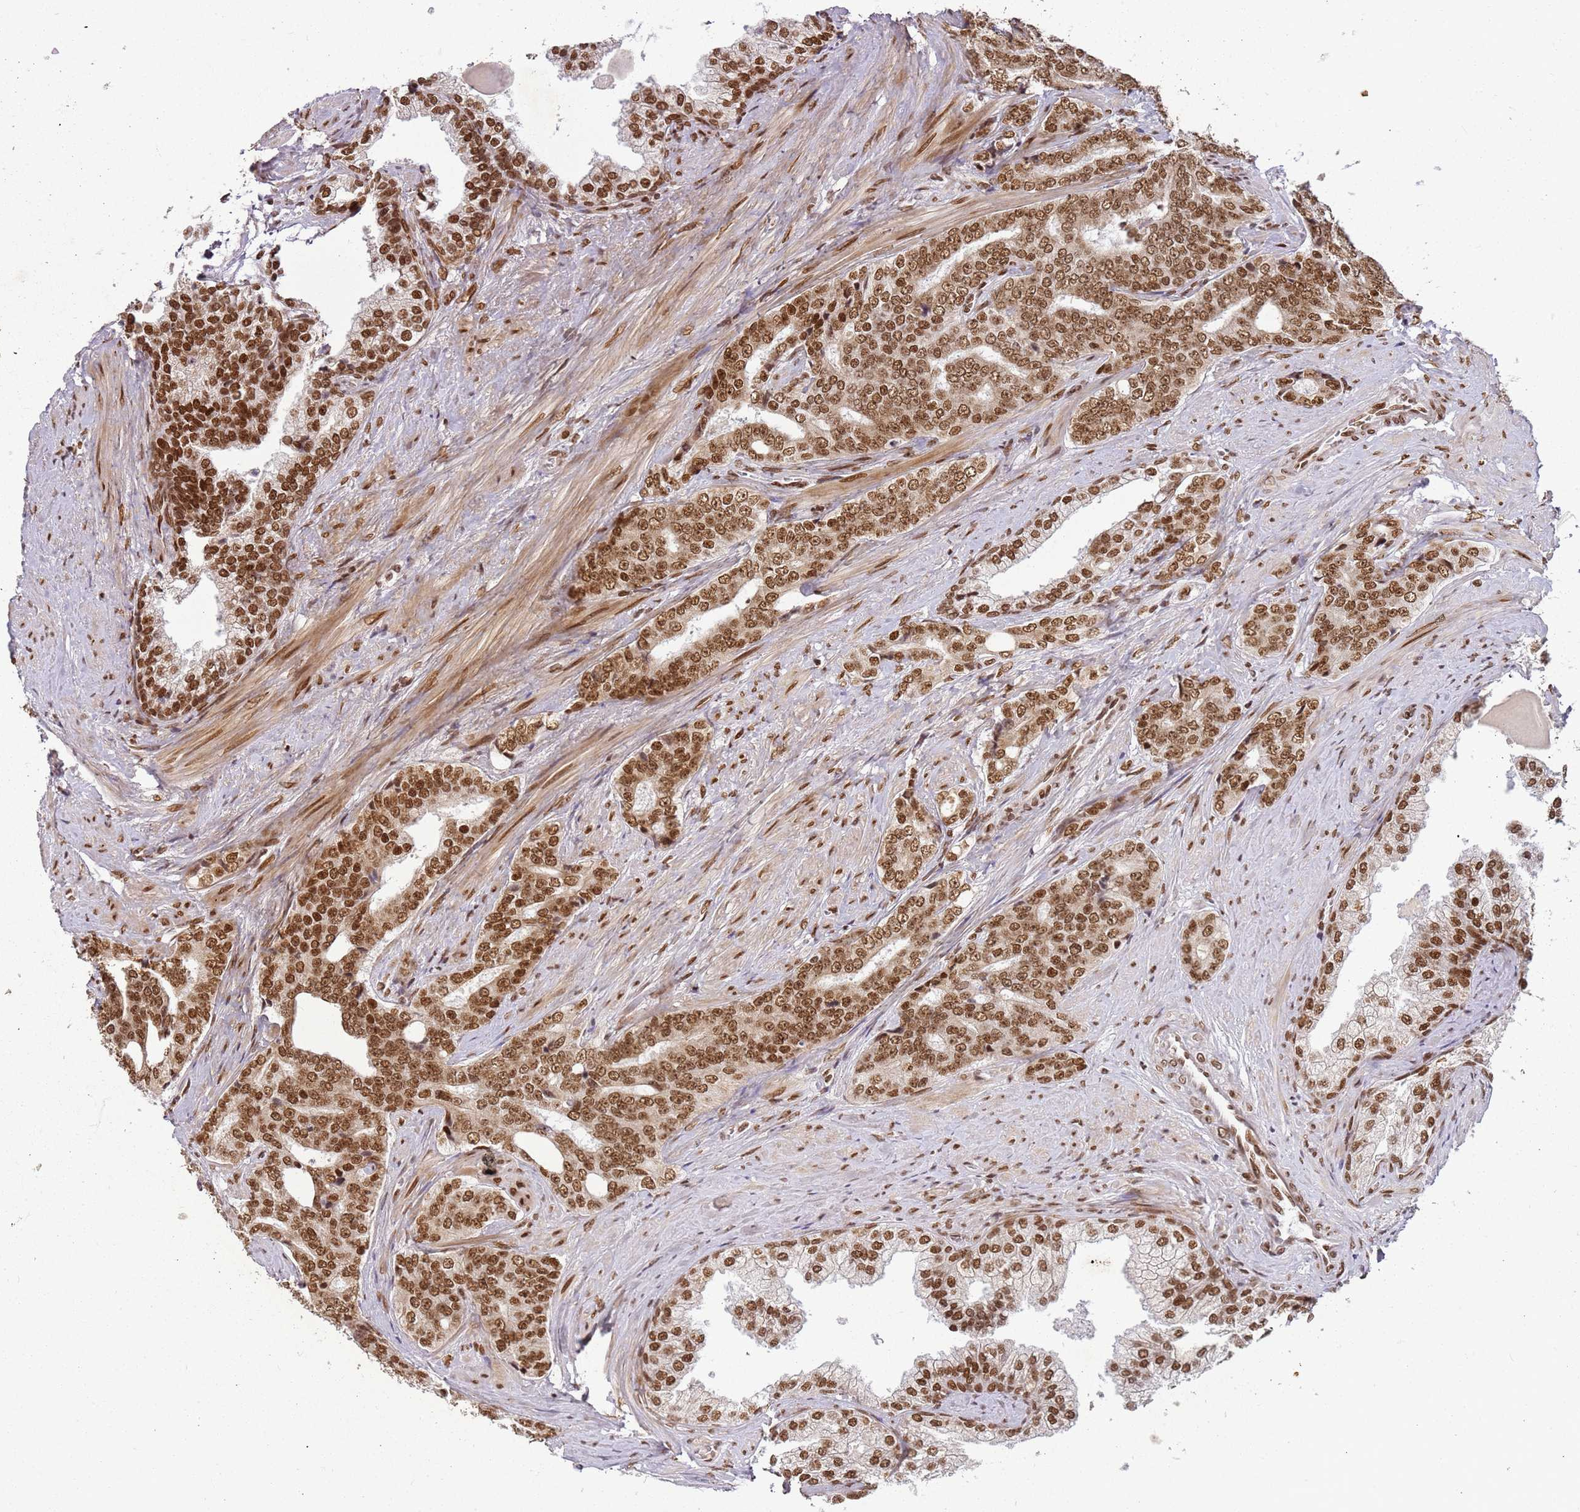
{"staining": {"intensity": "strong", "quantity": ">75%", "location": "cytoplasmic/membranous,nuclear"}, "tissue": "prostate cancer", "cell_type": "Tumor cells", "image_type": "cancer", "snomed": [{"axis": "morphology", "description": "Adenocarcinoma, High grade"}, {"axis": "topography", "description": "Prostate"}], "caption": "This photomicrograph displays prostate high-grade adenocarcinoma stained with immunohistochemistry to label a protein in brown. The cytoplasmic/membranous and nuclear of tumor cells show strong positivity for the protein. Nuclei are counter-stained blue.", "gene": "TENT4A", "patient": {"sex": "male", "age": 67}}